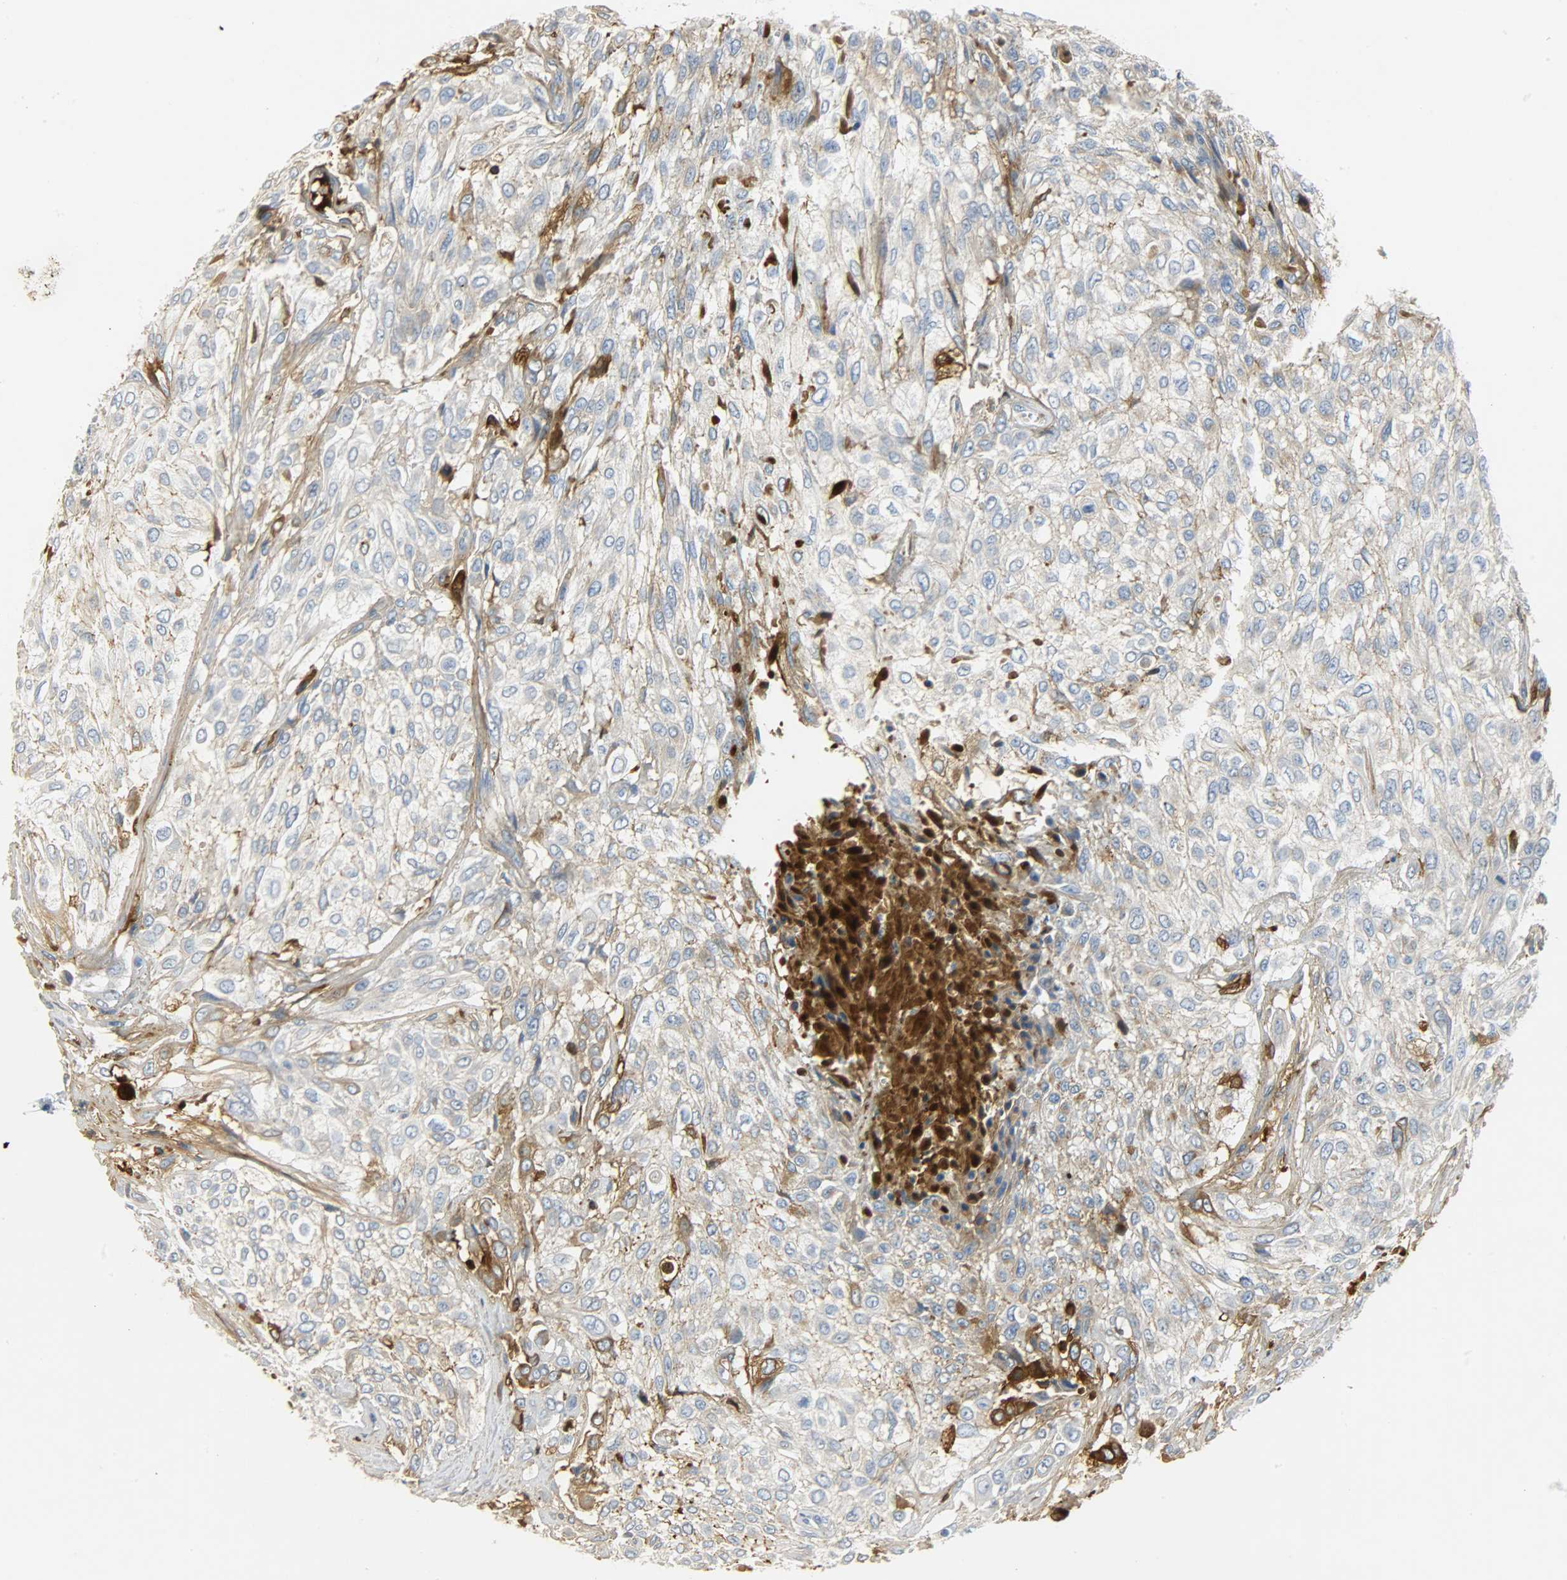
{"staining": {"intensity": "weak", "quantity": ">75%", "location": "cytoplasmic/membranous"}, "tissue": "urothelial cancer", "cell_type": "Tumor cells", "image_type": "cancer", "snomed": [{"axis": "morphology", "description": "Urothelial carcinoma, High grade"}, {"axis": "topography", "description": "Urinary bladder"}], "caption": "Human high-grade urothelial carcinoma stained for a protein (brown) exhibits weak cytoplasmic/membranous positive staining in about >75% of tumor cells.", "gene": "CRP", "patient": {"sex": "male", "age": 57}}